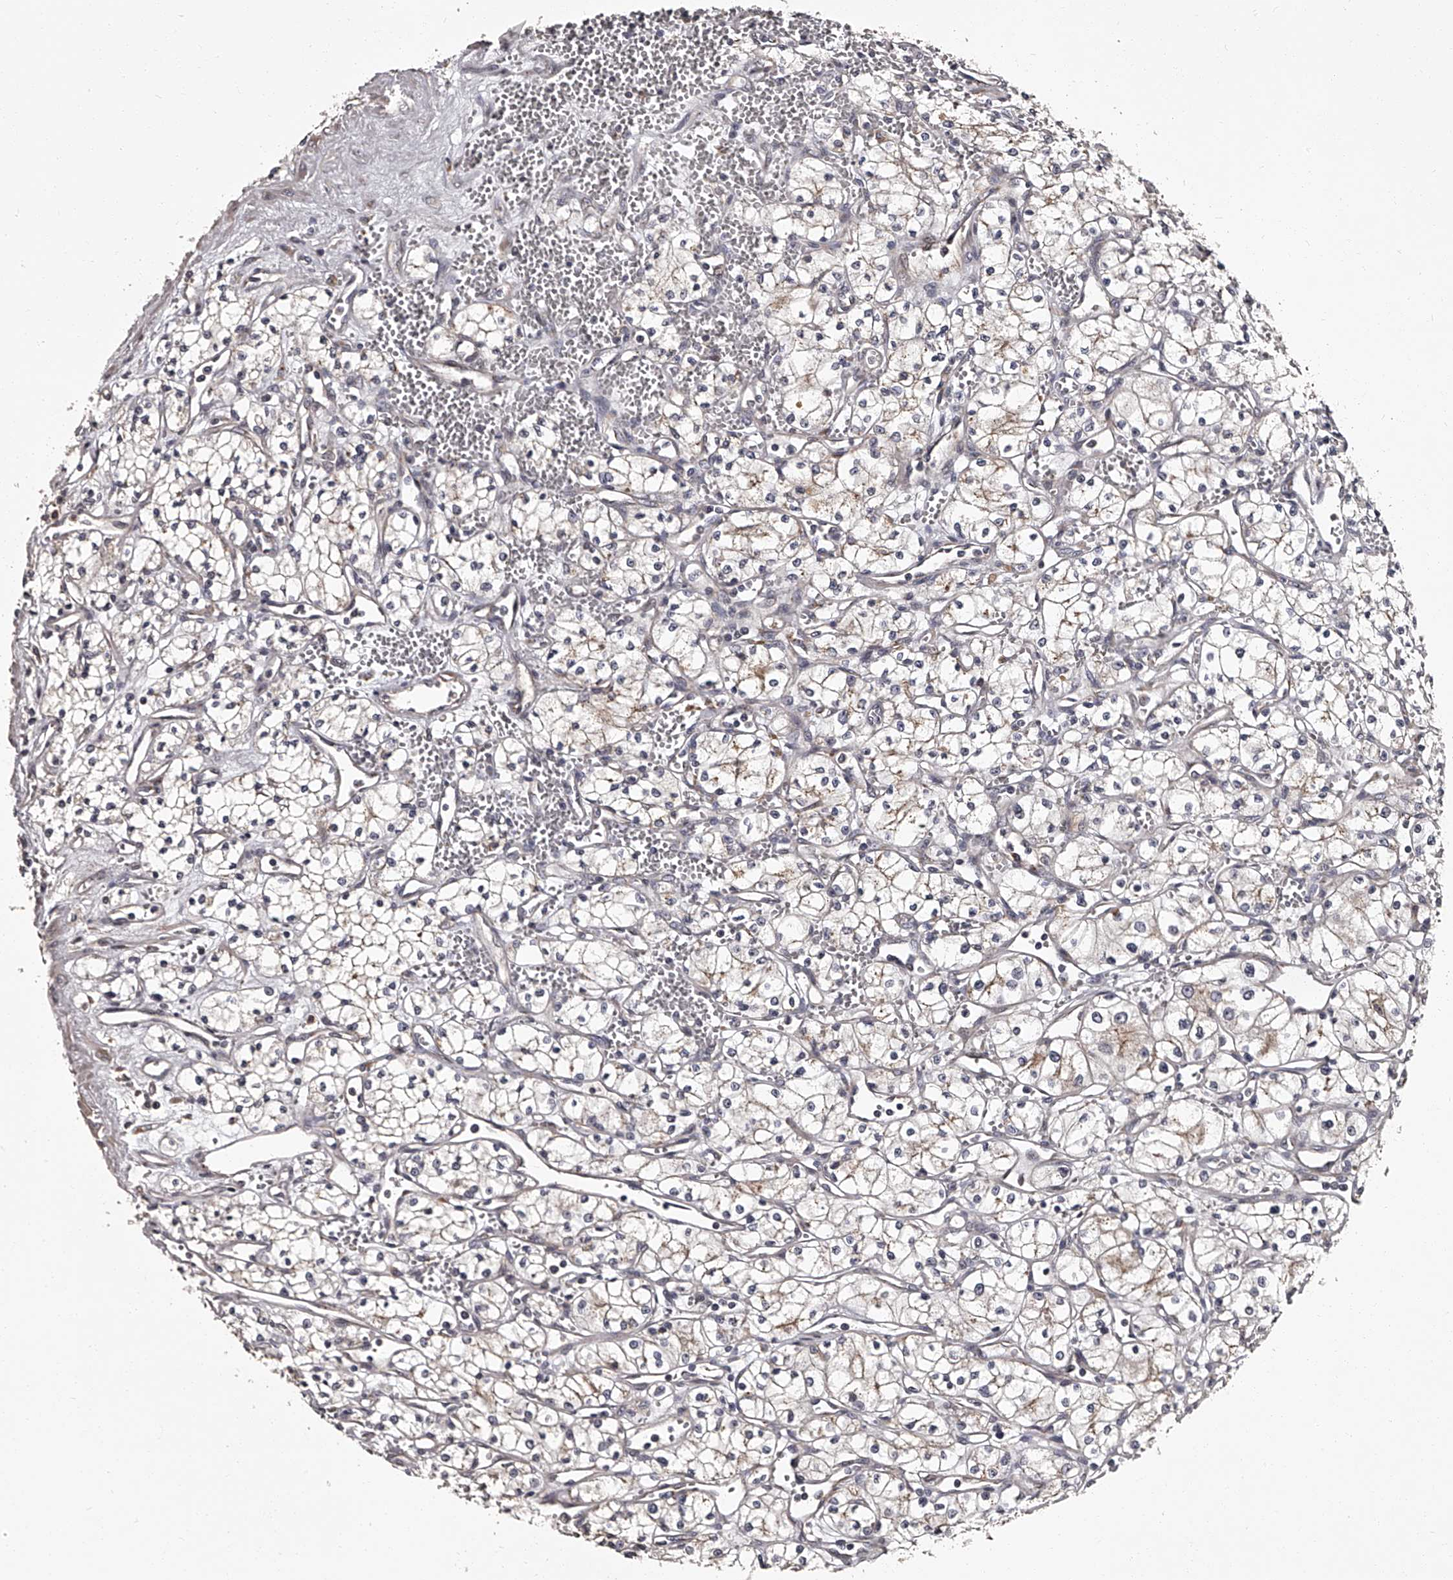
{"staining": {"intensity": "negative", "quantity": "none", "location": "none"}, "tissue": "renal cancer", "cell_type": "Tumor cells", "image_type": "cancer", "snomed": [{"axis": "morphology", "description": "Adenocarcinoma, NOS"}, {"axis": "topography", "description": "Kidney"}], "caption": "There is no significant expression in tumor cells of renal cancer (adenocarcinoma).", "gene": "RSC1A1", "patient": {"sex": "male", "age": 59}}